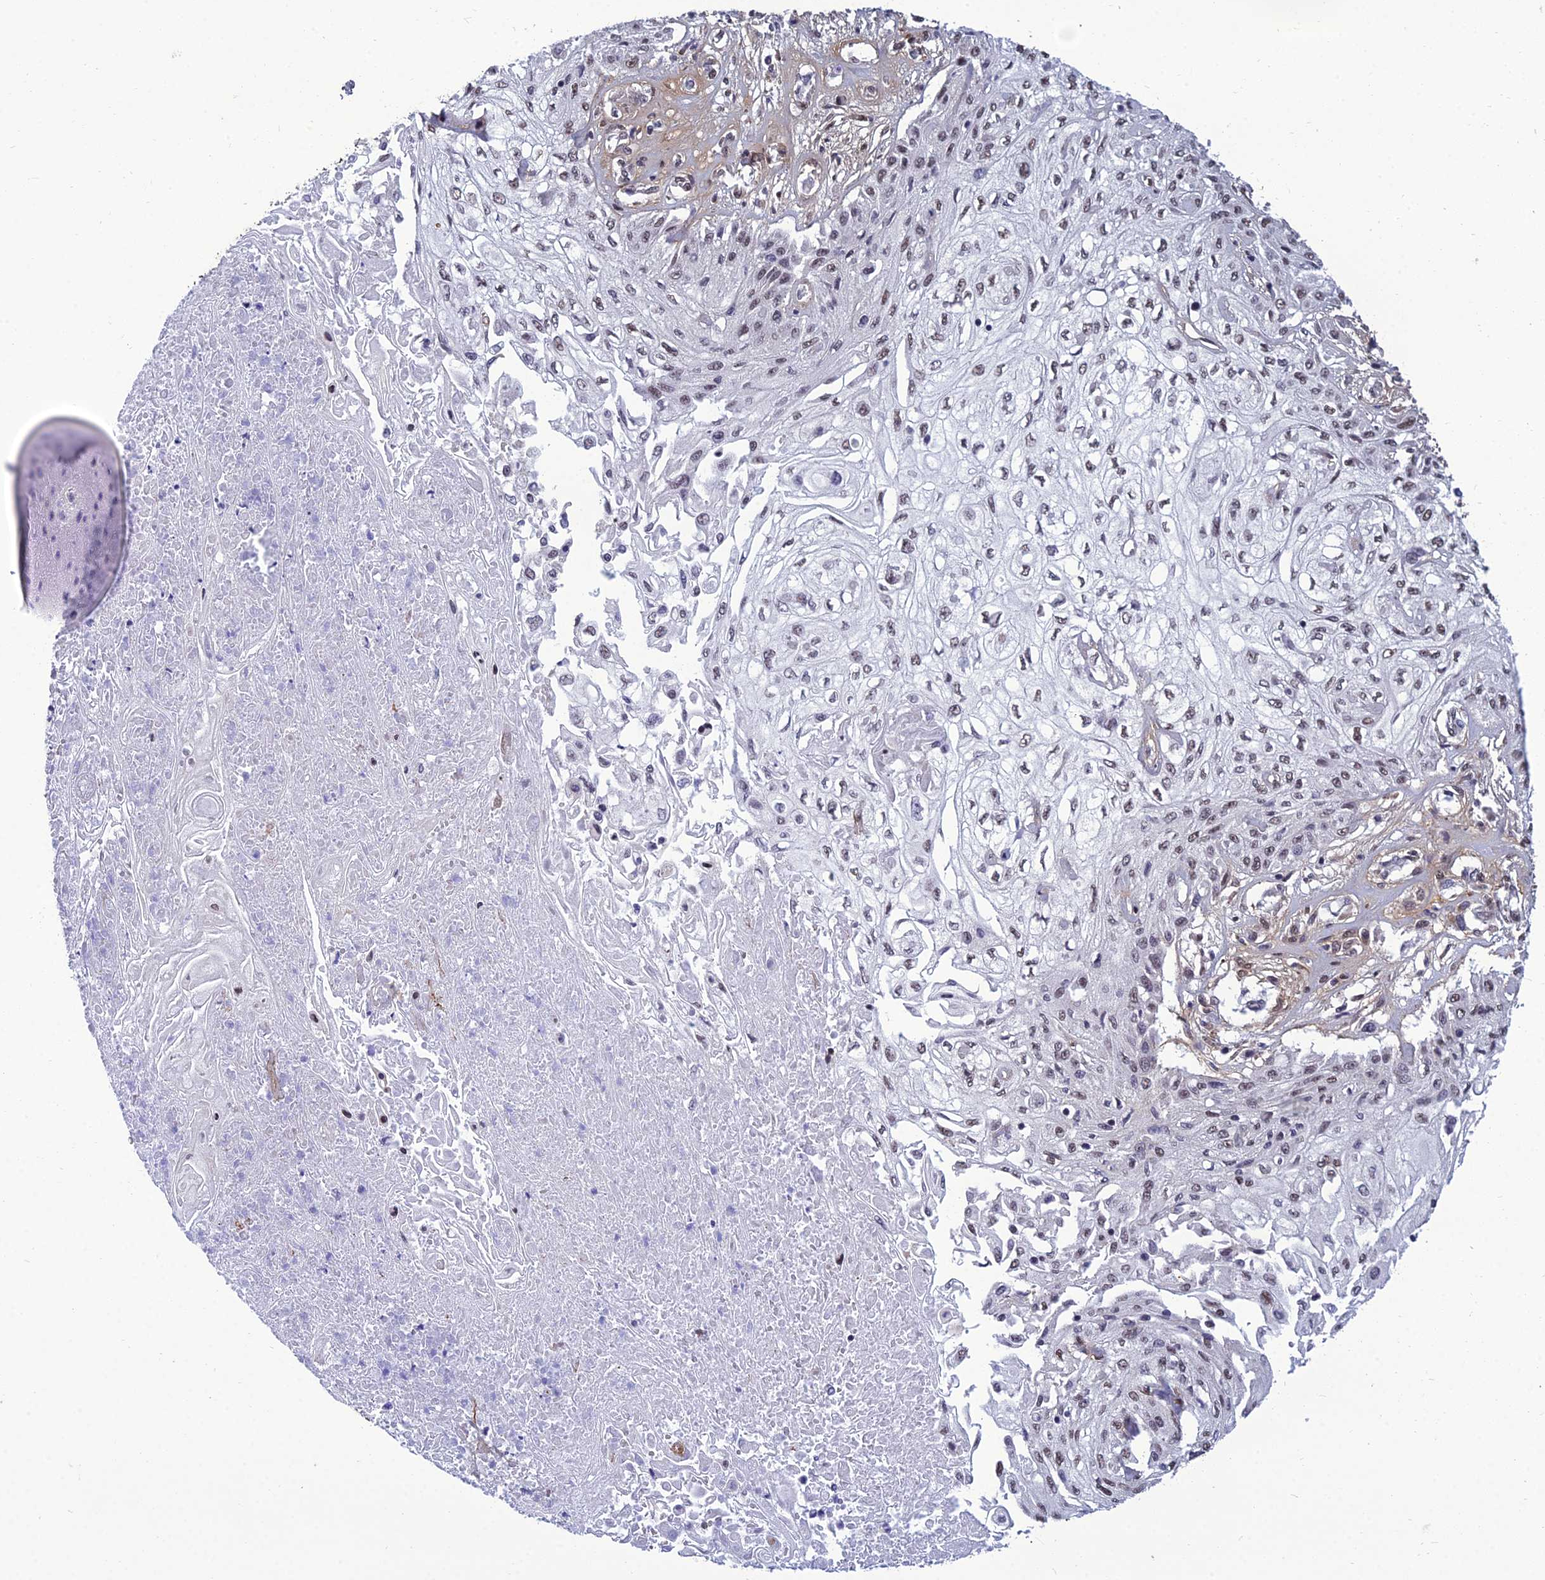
{"staining": {"intensity": "weak", "quantity": "25%-75%", "location": "nuclear"}, "tissue": "skin cancer", "cell_type": "Tumor cells", "image_type": "cancer", "snomed": [{"axis": "morphology", "description": "Squamous cell carcinoma, NOS"}, {"axis": "morphology", "description": "Squamous cell carcinoma, metastatic, NOS"}, {"axis": "topography", "description": "Skin"}, {"axis": "topography", "description": "Lymph node"}], "caption": "Weak nuclear protein staining is identified in about 25%-75% of tumor cells in metastatic squamous cell carcinoma (skin).", "gene": "RSRC1", "patient": {"sex": "male", "age": 75}}